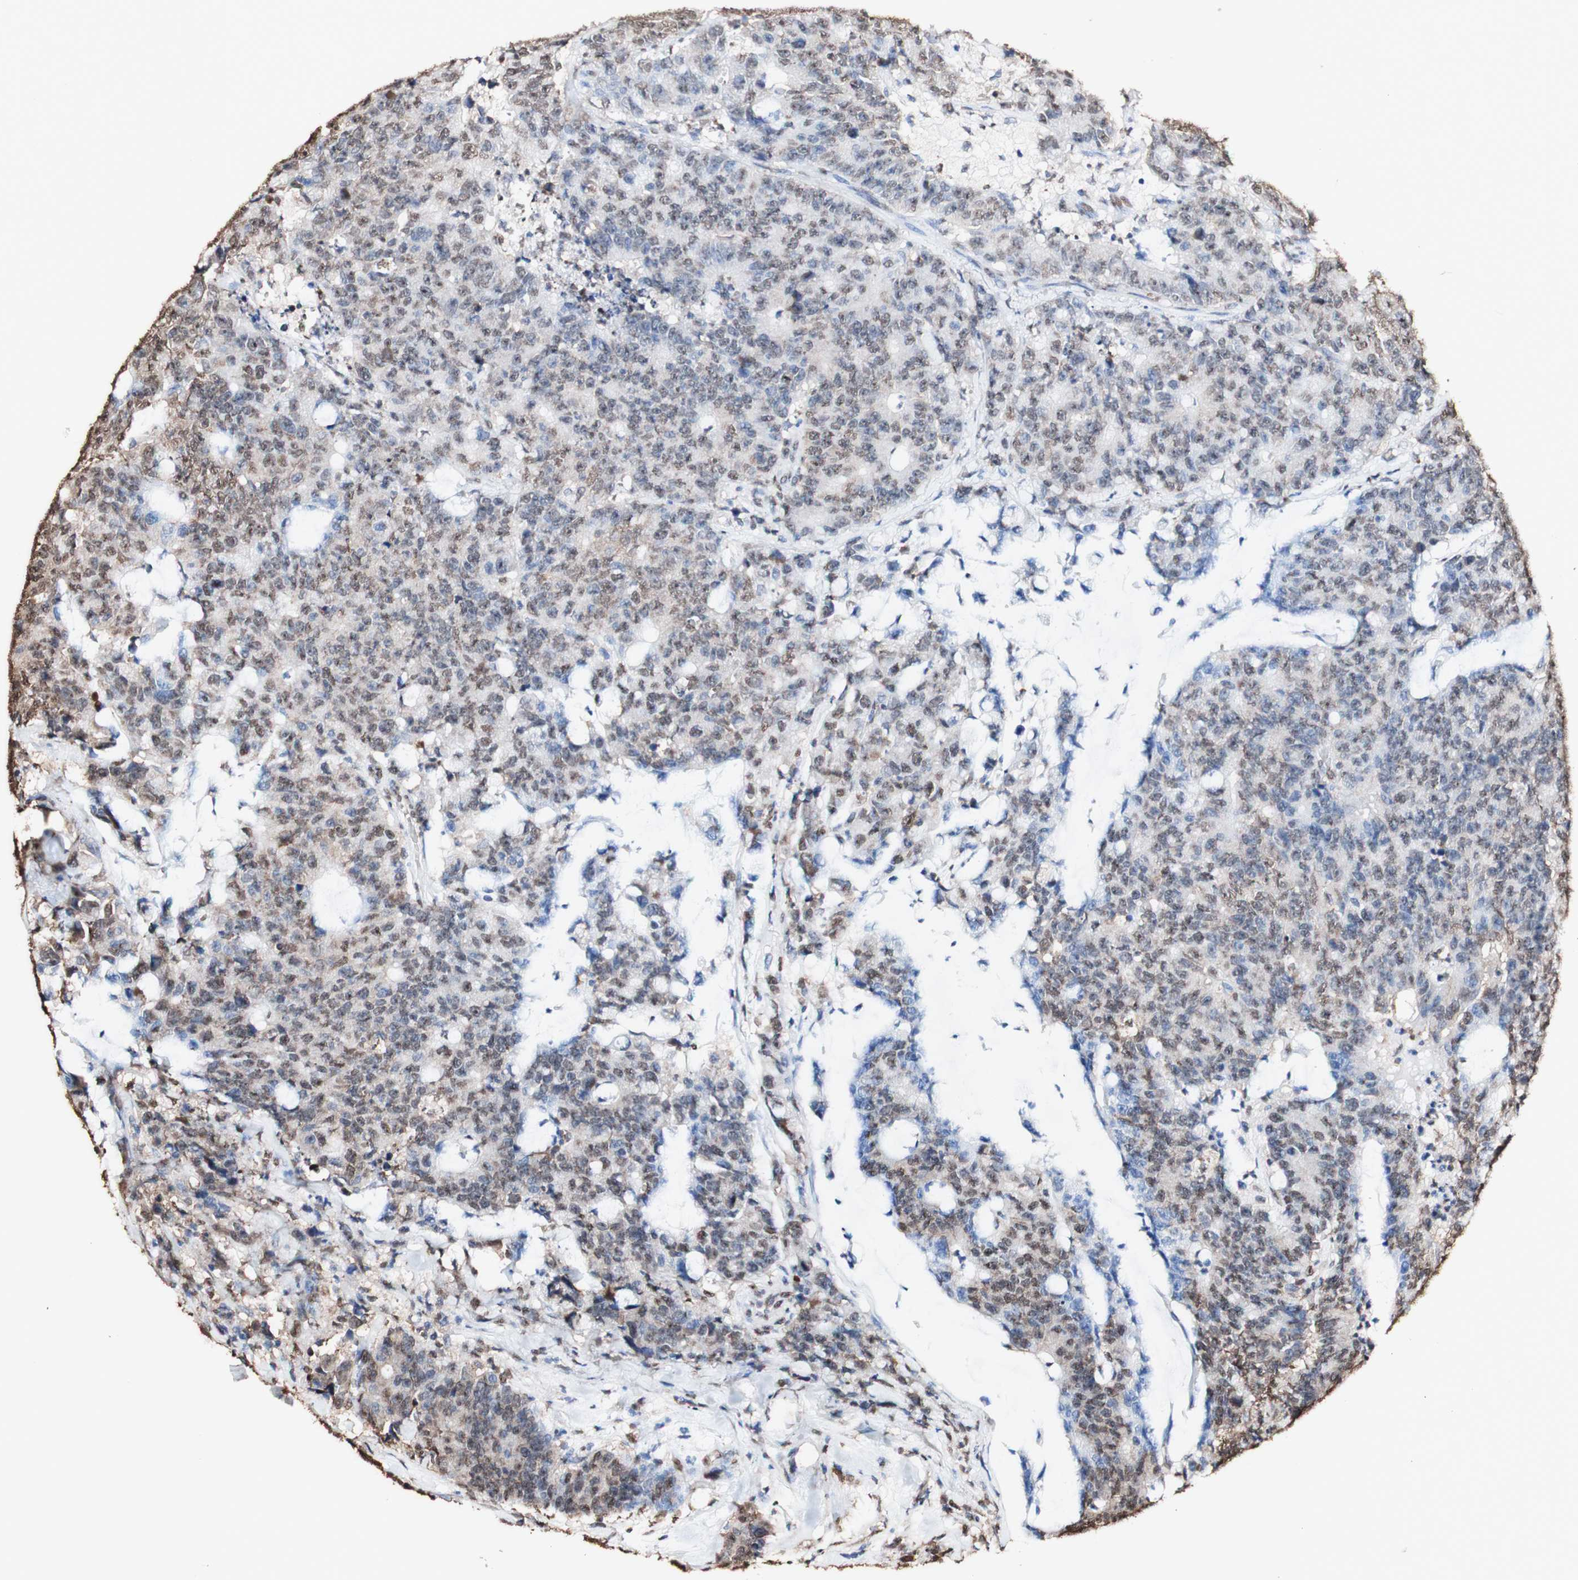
{"staining": {"intensity": "moderate", "quantity": "25%-75%", "location": "cytoplasmic/membranous,nuclear"}, "tissue": "colorectal cancer", "cell_type": "Tumor cells", "image_type": "cancer", "snomed": [{"axis": "morphology", "description": "Adenocarcinoma, NOS"}, {"axis": "topography", "description": "Colon"}], "caption": "Colorectal cancer was stained to show a protein in brown. There is medium levels of moderate cytoplasmic/membranous and nuclear positivity in about 25%-75% of tumor cells.", "gene": "PIDD1", "patient": {"sex": "female", "age": 86}}